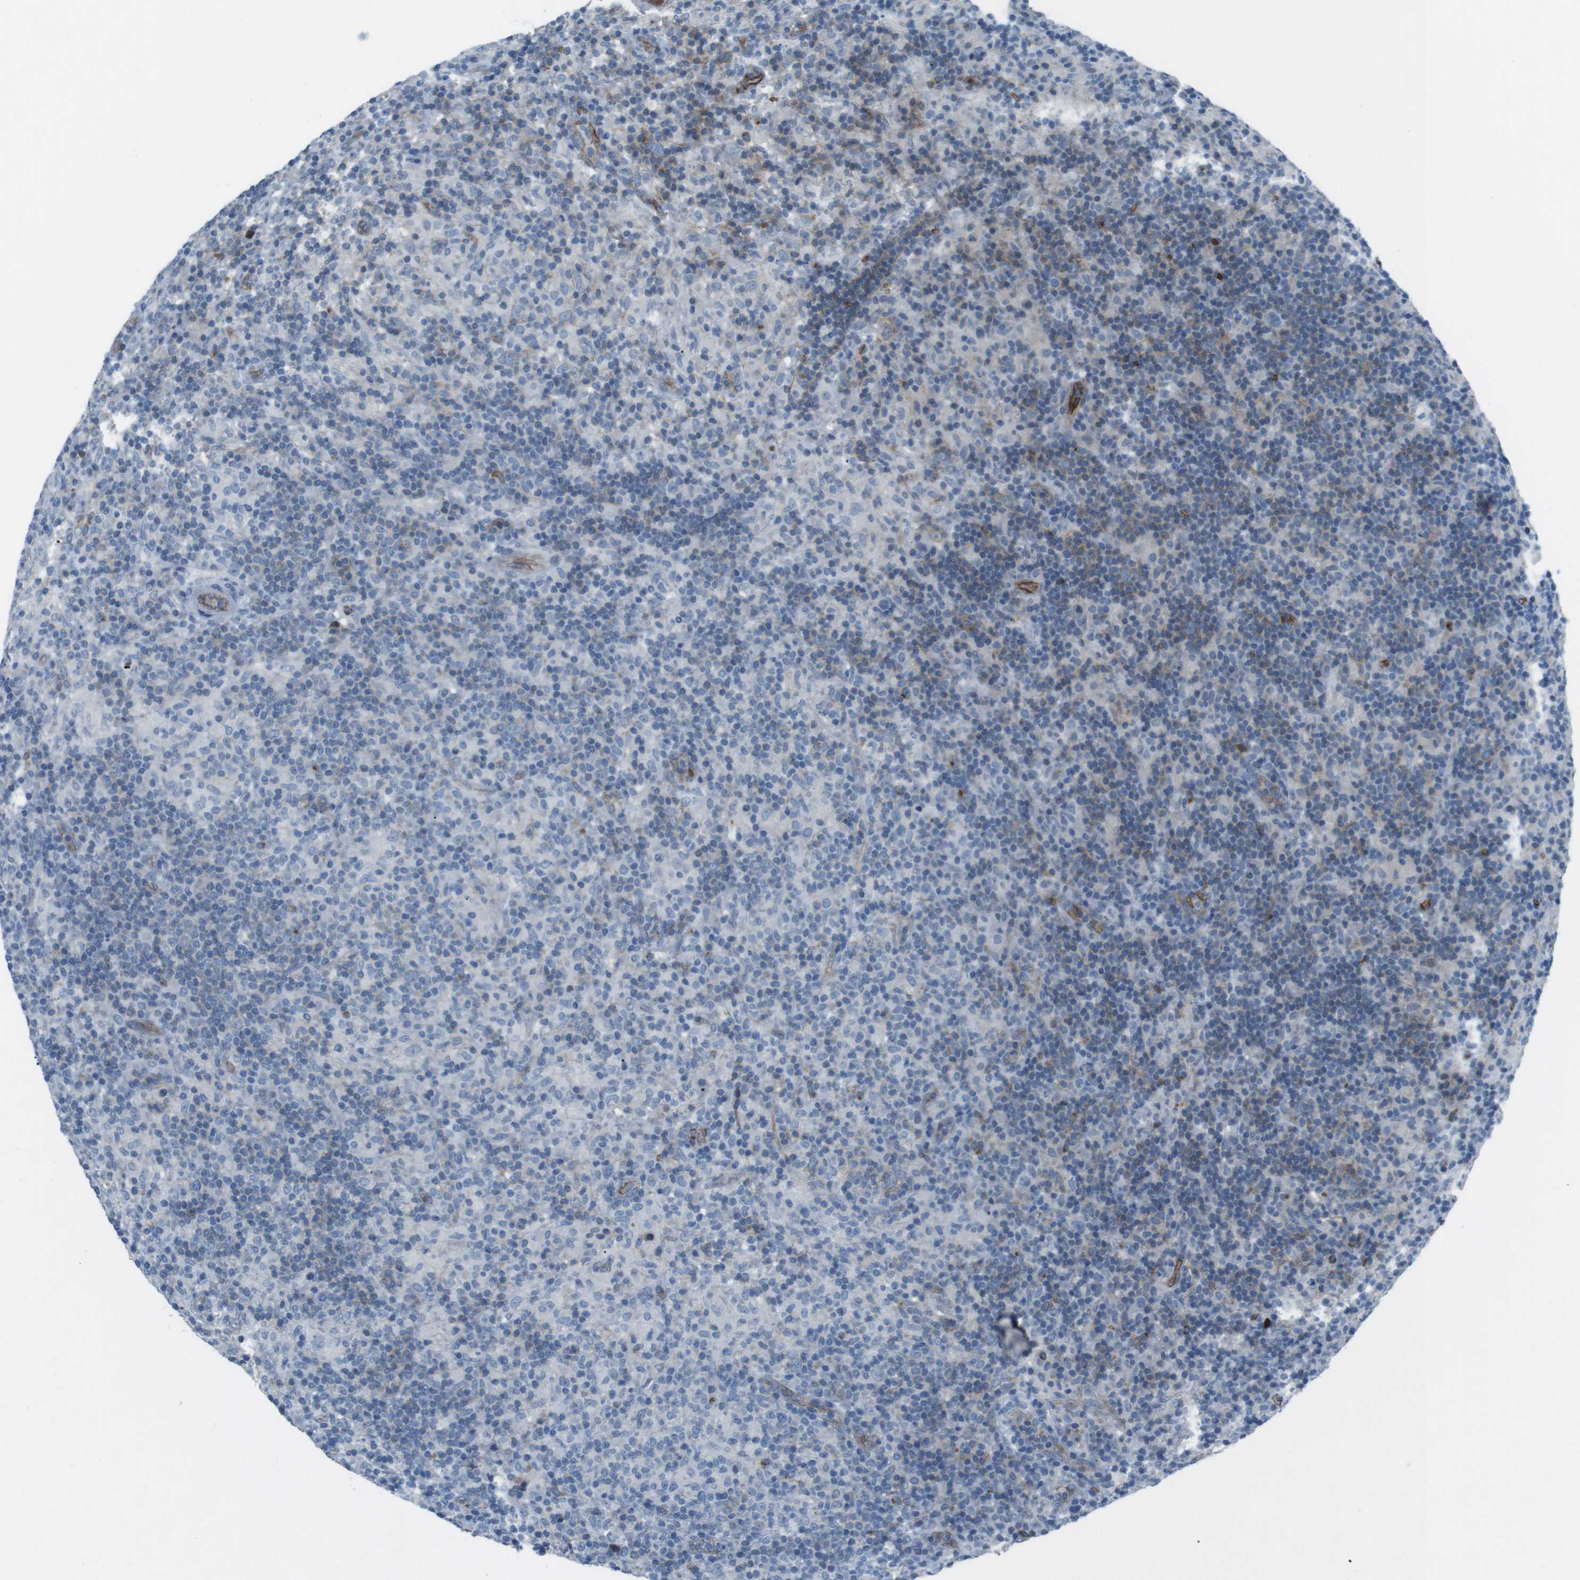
{"staining": {"intensity": "negative", "quantity": "none", "location": "none"}, "tissue": "lymphoma", "cell_type": "Tumor cells", "image_type": "cancer", "snomed": [{"axis": "morphology", "description": "Hodgkin's disease, NOS"}, {"axis": "topography", "description": "Lymph node"}], "caption": "Protein analysis of lymphoma reveals no significant positivity in tumor cells.", "gene": "SPTA1", "patient": {"sex": "male", "age": 70}}